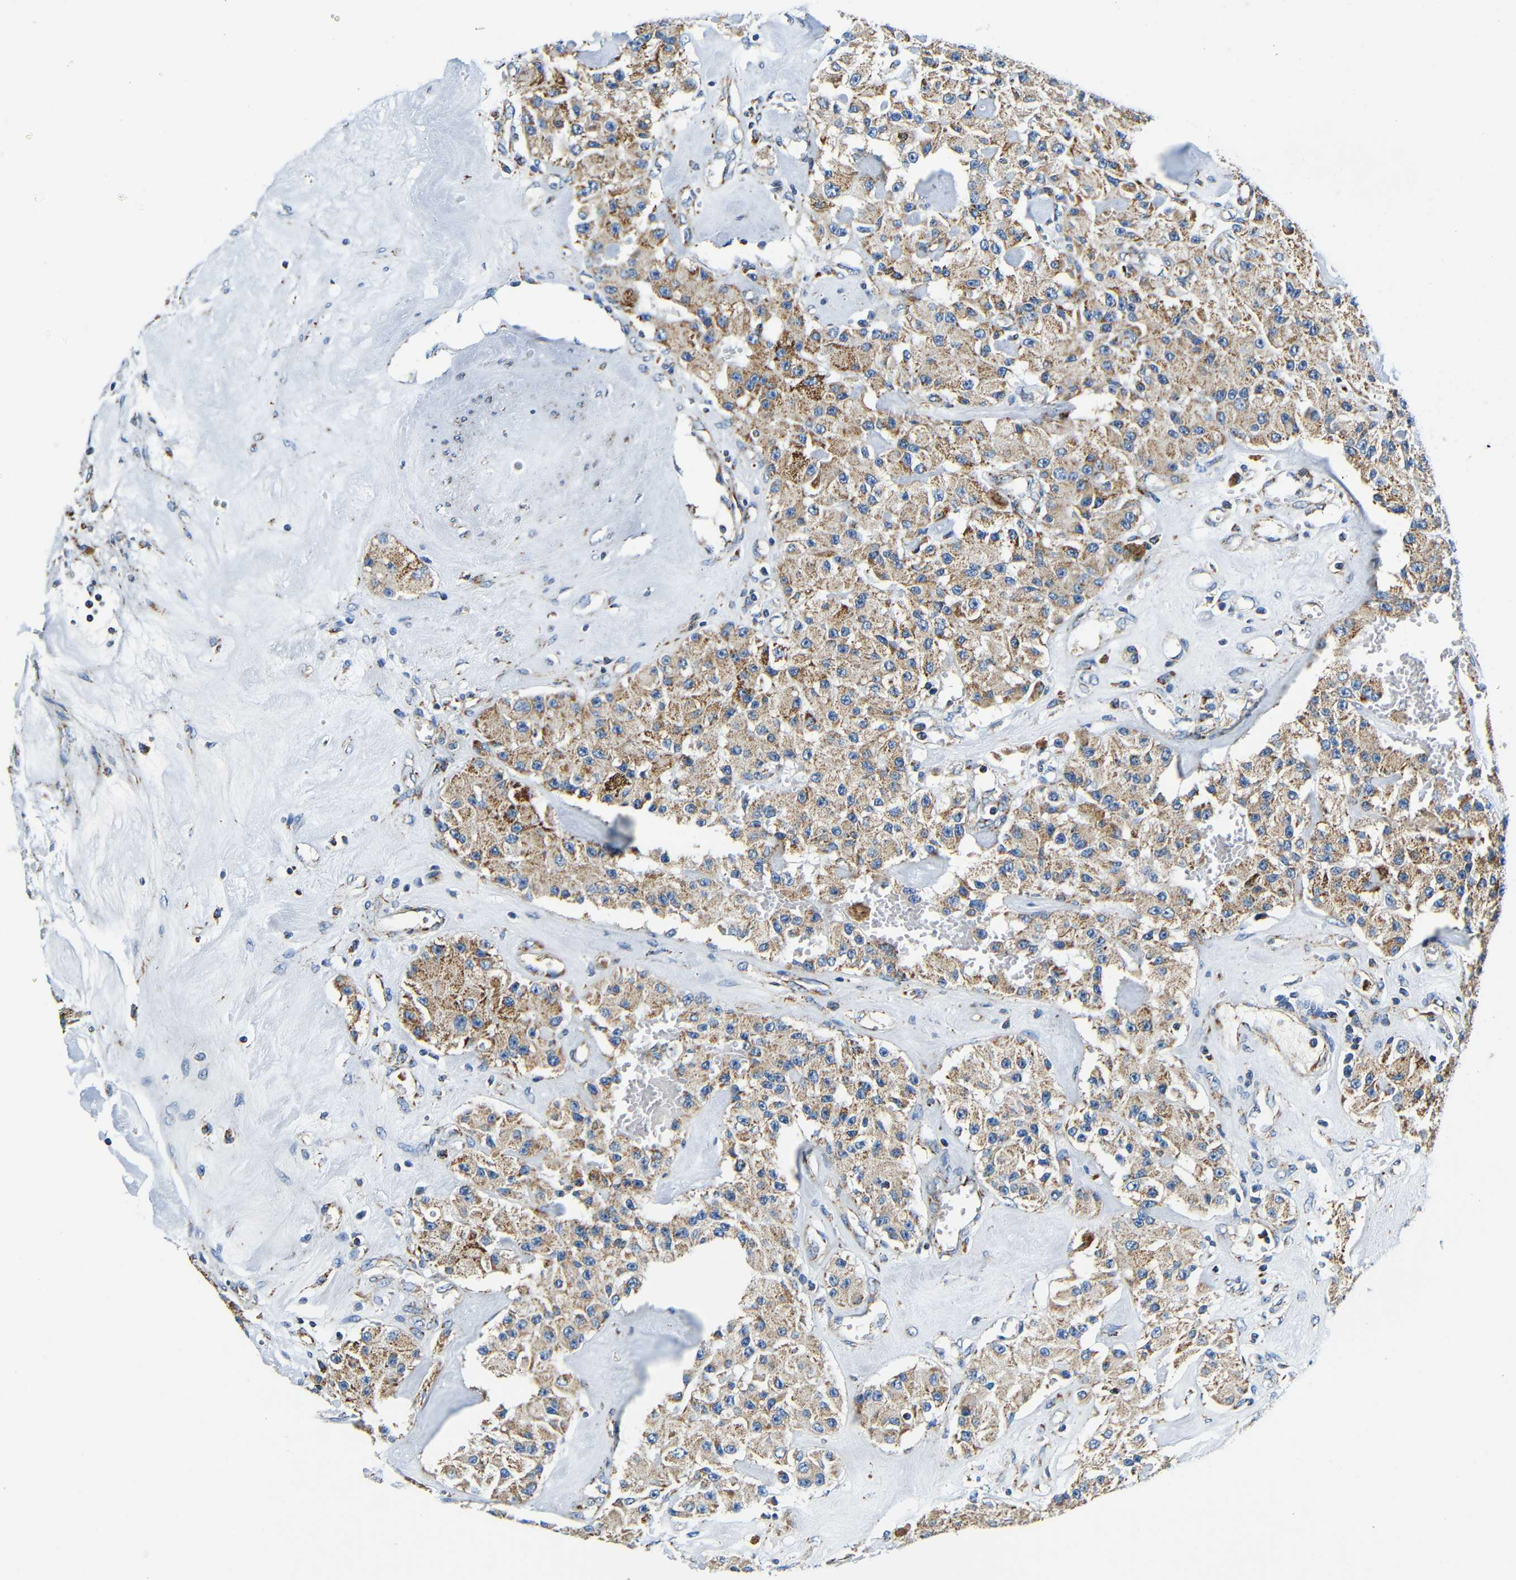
{"staining": {"intensity": "moderate", "quantity": ">75%", "location": "cytoplasmic/membranous"}, "tissue": "carcinoid", "cell_type": "Tumor cells", "image_type": "cancer", "snomed": [{"axis": "morphology", "description": "Carcinoid, malignant, NOS"}, {"axis": "topography", "description": "Pancreas"}], "caption": "Protein positivity by IHC demonstrates moderate cytoplasmic/membranous expression in about >75% of tumor cells in malignant carcinoid.", "gene": "GALNT18", "patient": {"sex": "male", "age": 41}}